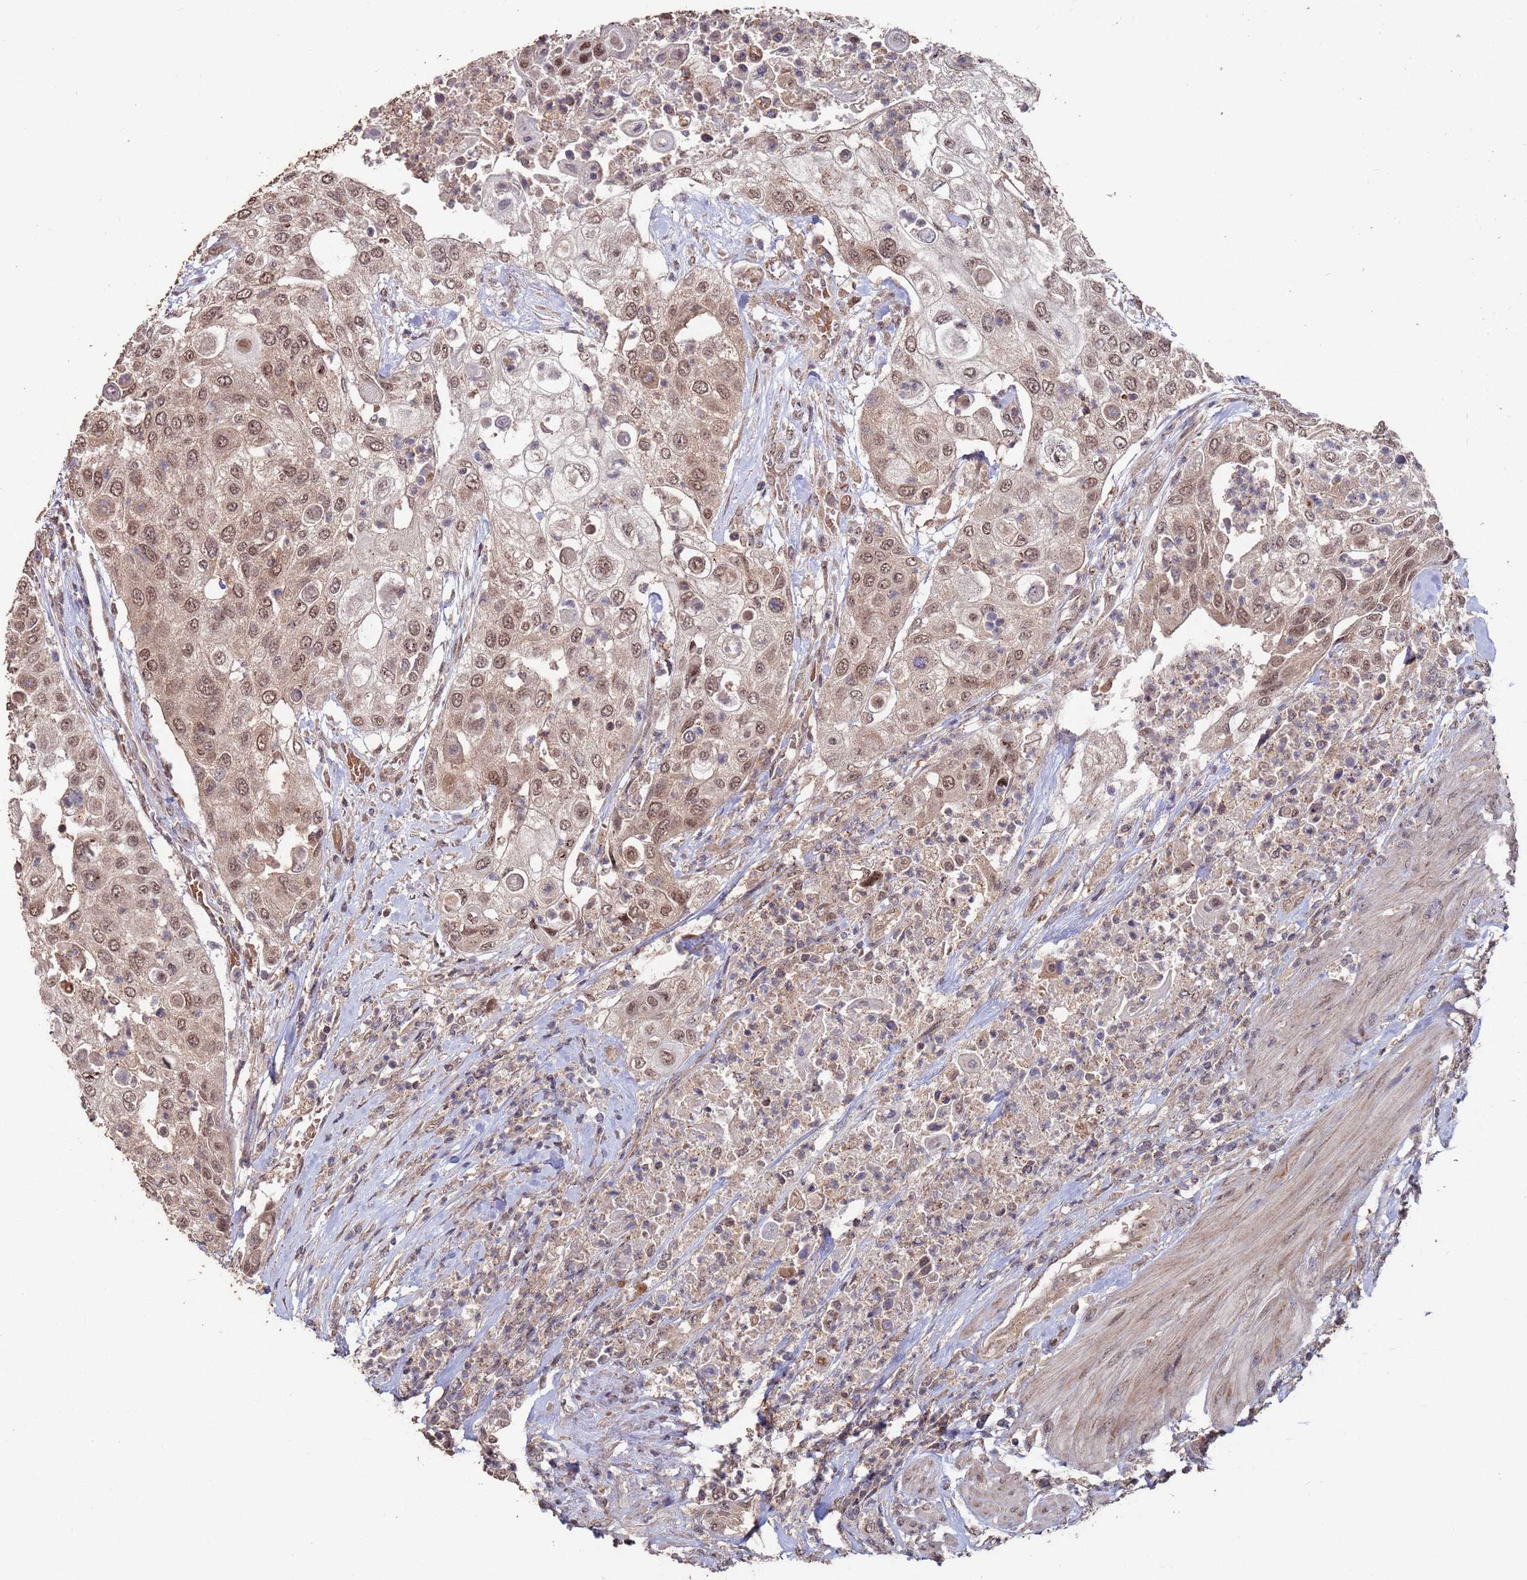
{"staining": {"intensity": "moderate", "quantity": ">75%", "location": "cytoplasmic/membranous,nuclear"}, "tissue": "urothelial cancer", "cell_type": "Tumor cells", "image_type": "cancer", "snomed": [{"axis": "morphology", "description": "Urothelial carcinoma, High grade"}, {"axis": "topography", "description": "Urinary bladder"}], "caption": "There is medium levels of moderate cytoplasmic/membranous and nuclear positivity in tumor cells of urothelial carcinoma (high-grade), as demonstrated by immunohistochemical staining (brown color).", "gene": "PRR7", "patient": {"sex": "female", "age": 79}}